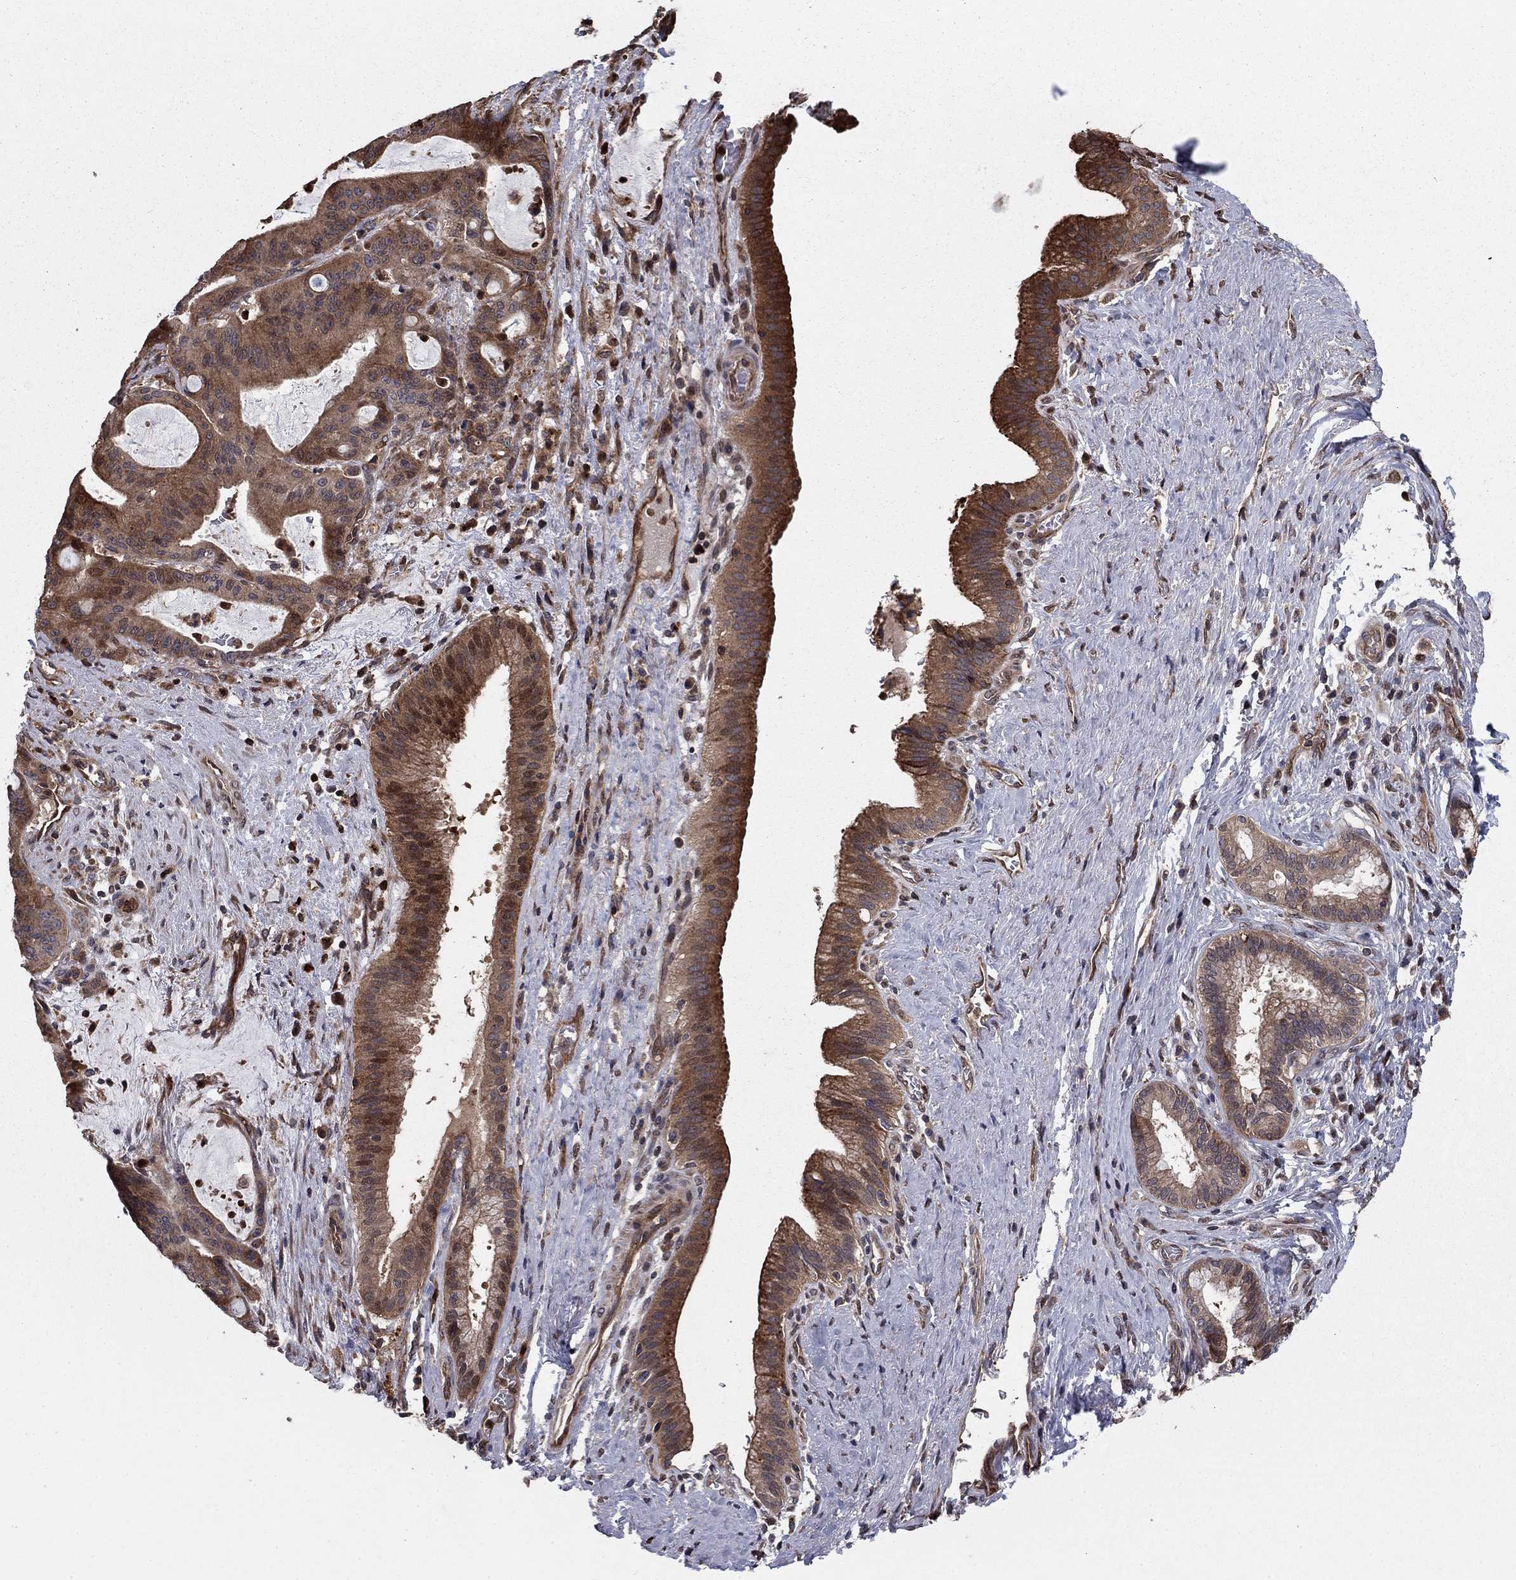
{"staining": {"intensity": "moderate", "quantity": ">75%", "location": "cytoplasmic/membranous"}, "tissue": "liver cancer", "cell_type": "Tumor cells", "image_type": "cancer", "snomed": [{"axis": "morphology", "description": "Cholangiocarcinoma"}, {"axis": "topography", "description": "Liver"}], "caption": "Protein staining displays moderate cytoplasmic/membranous positivity in approximately >75% of tumor cells in liver cholangiocarcinoma. (DAB = brown stain, brightfield microscopy at high magnification).", "gene": "GYG1", "patient": {"sex": "female", "age": 73}}